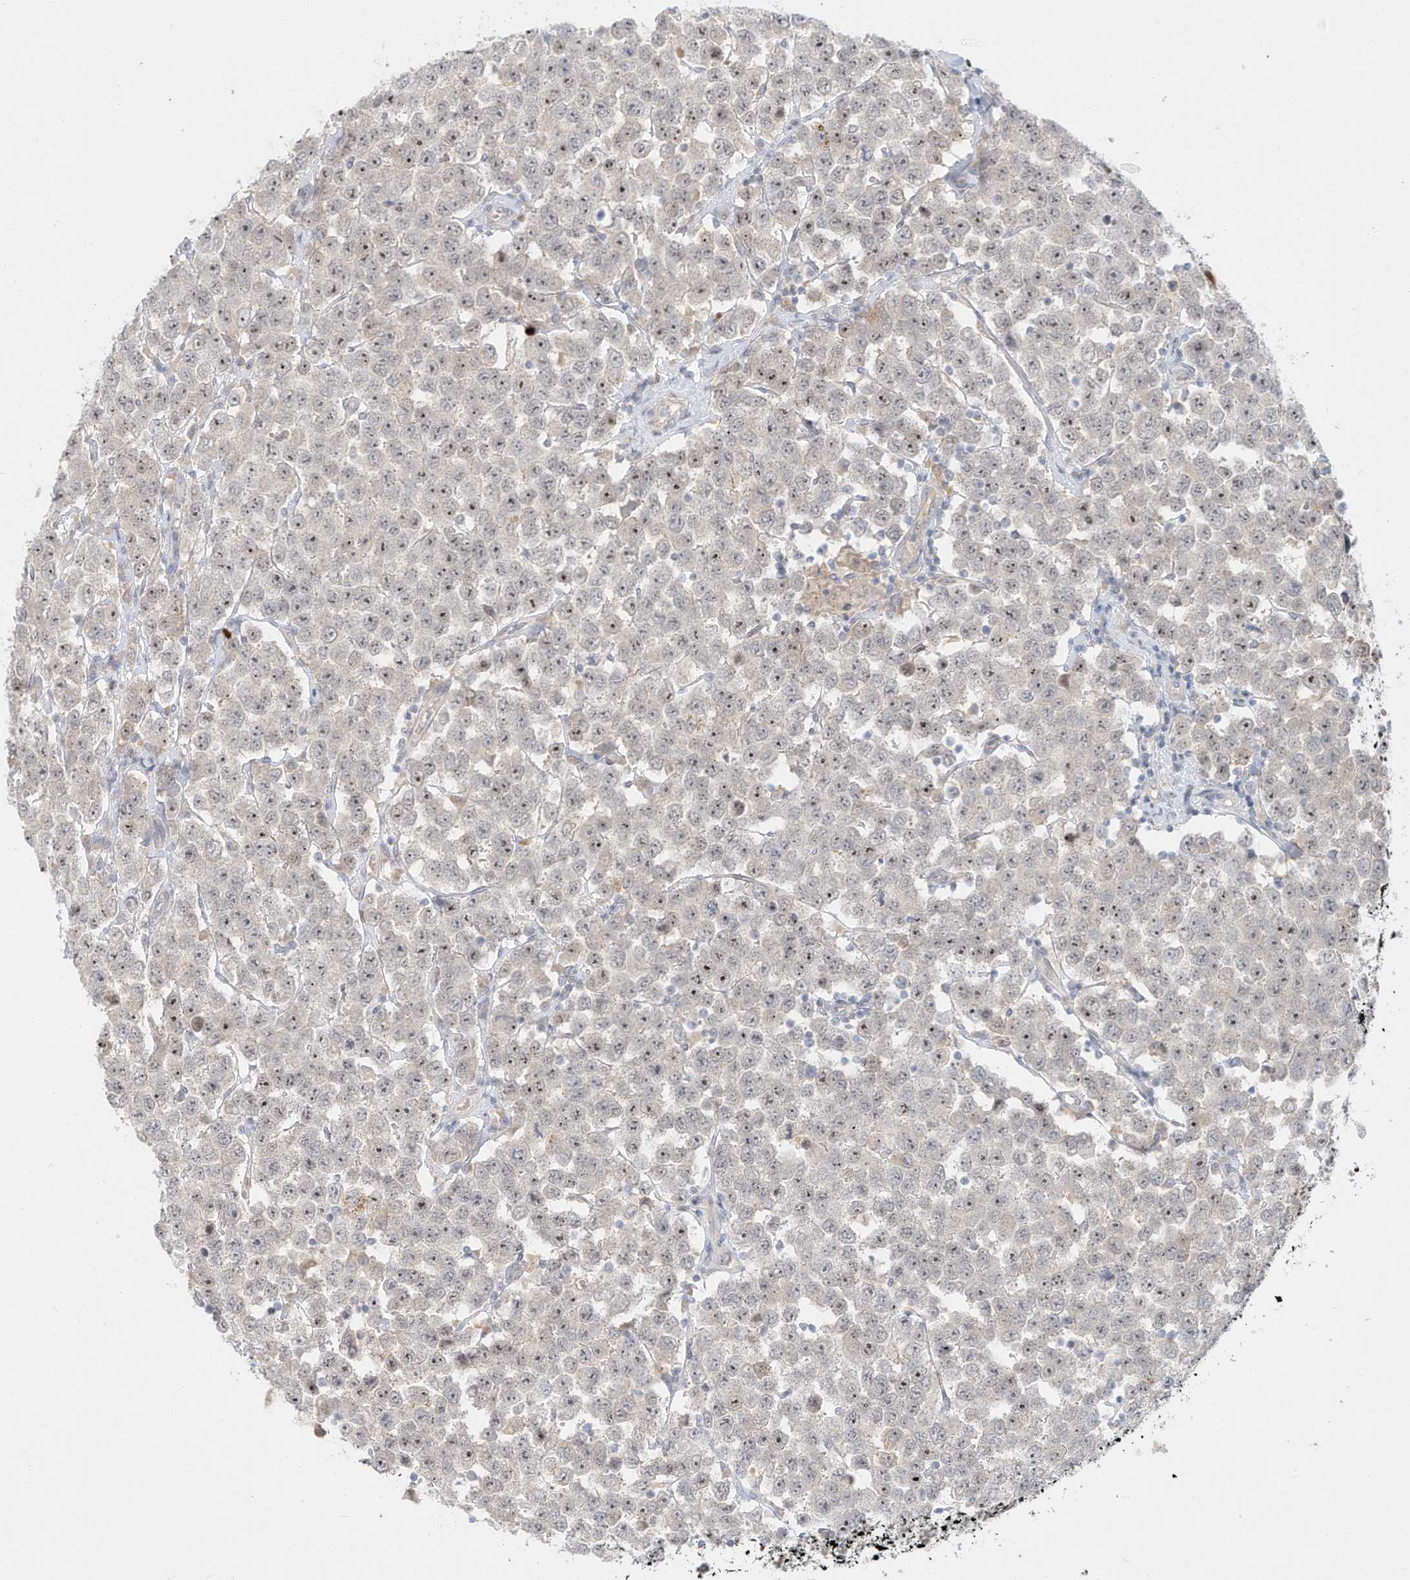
{"staining": {"intensity": "moderate", "quantity": "25%-75%", "location": "nuclear"}, "tissue": "testis cancer", "cell_type": "Tumor cells", "image_type": "cancer", "snomed": [{"axis": "morphology", "description": "Seminoma, NOS"}, {"axis": "topography", "description": "Testis"}], "caption": "IHC (DAB) staining of testis cancer exhibits moderate nuclear protein staining in about 25%-75% of tumor cells.", "gene": "PAK6", "patient": {"sex": "male", "age": 28}}